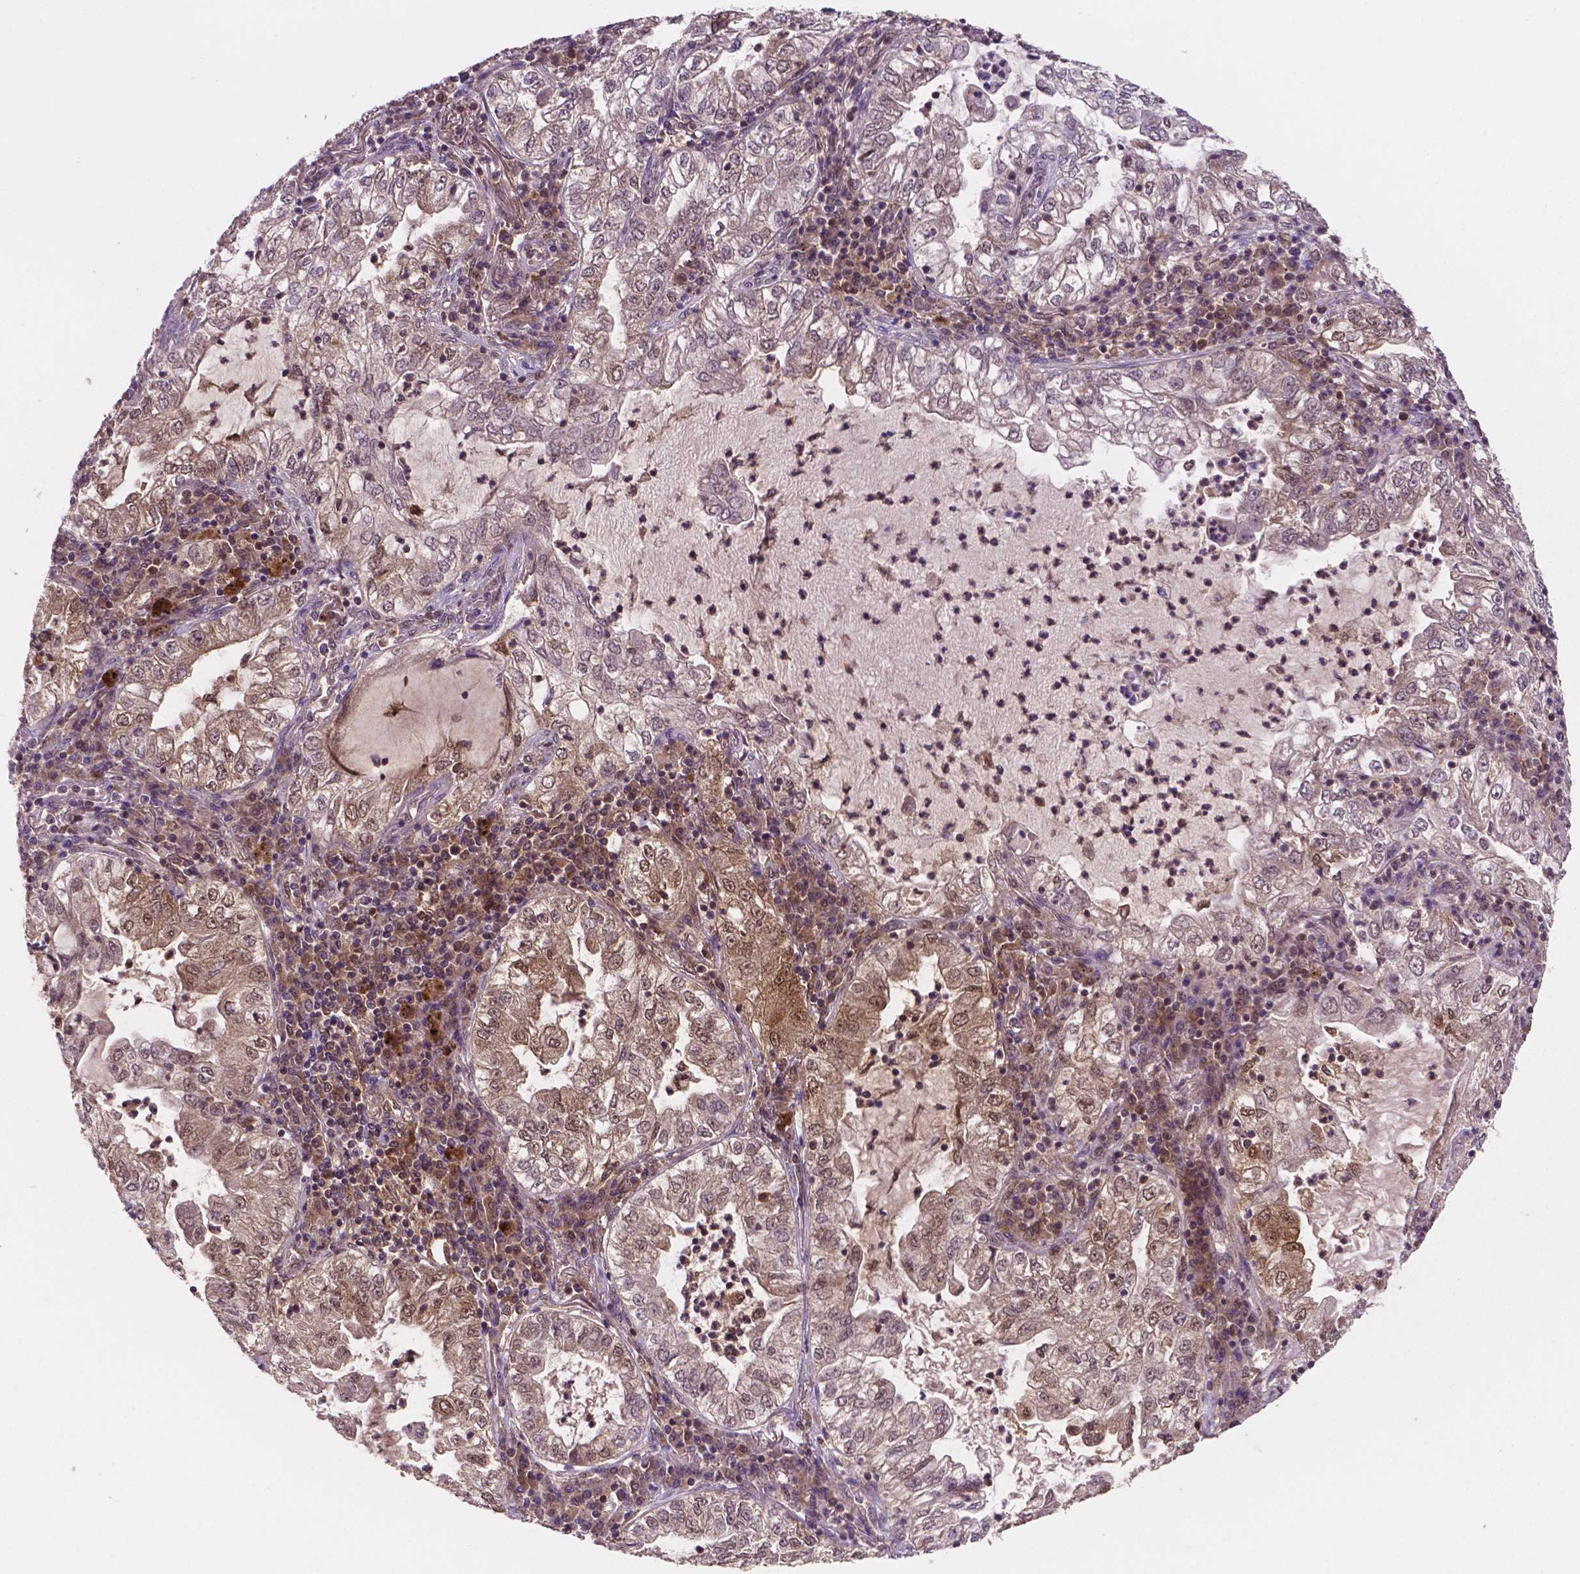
{"staining": {"intensity": "moderate", "quantity": "25%-75%", "location": "cytoplasmic/membranous,nuclear"}, "tissue": "lung cancer", "cell_type": "Tumor cells", "image_type": "cancer", "snomed": [{"axis": "morphology", "description": "Adenocarcinoma, NOS"}, {"axis": "topography", "description": "Lung"}], "caption": "This photomicrograph shows lung adenocarcinoma stained with immunohistochemistry (IHC) to label a protein in brown. The cytoplasmic/membranous and nuclear of tumor cells show moderate positivity for the protein. Nuclei are counter-stained blue.", "gene": "UBE2L6", "patient": {"sex": "female", "age": 73}}